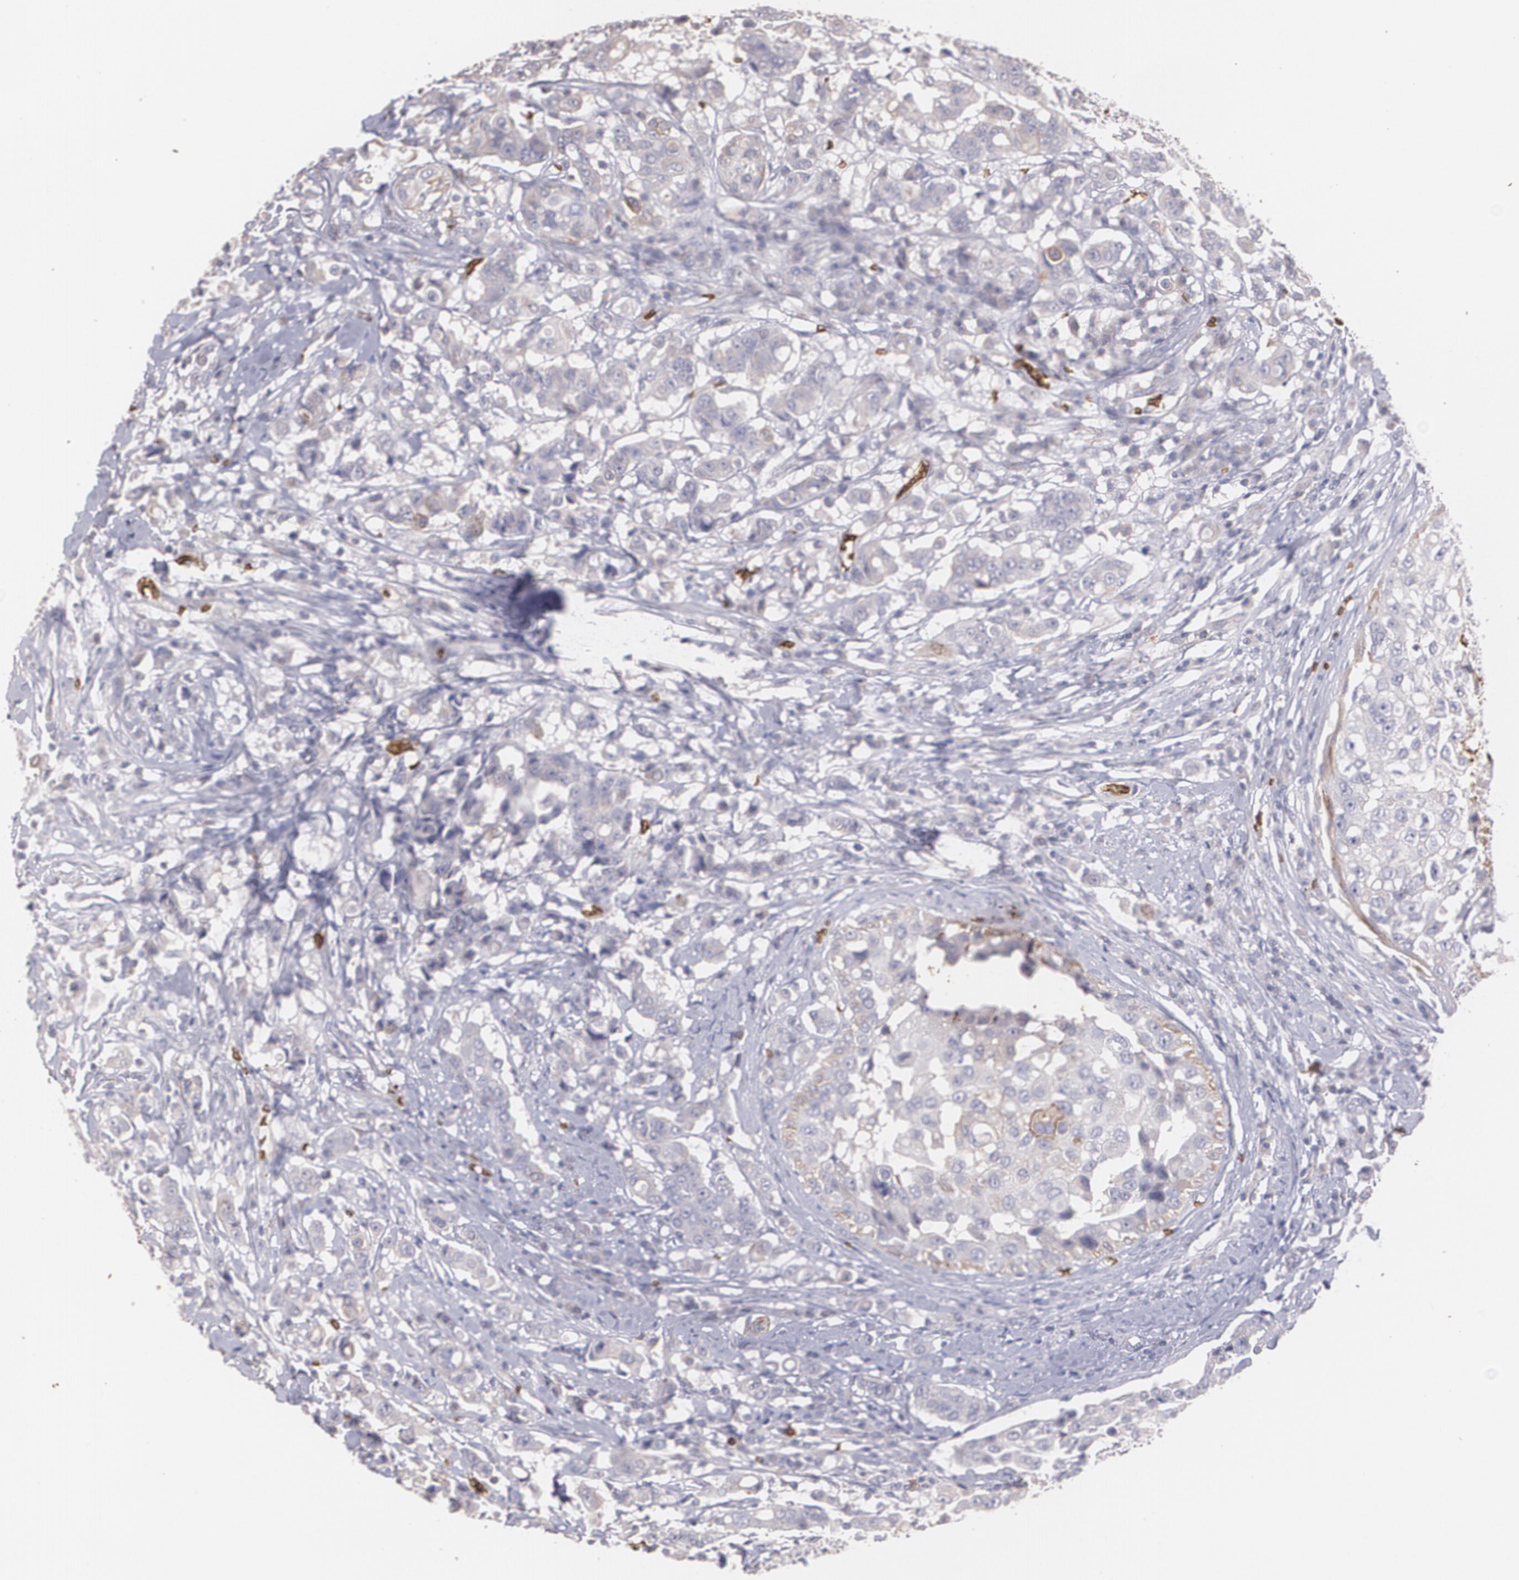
{"staining": {"intensity": "weak", "quantity": ">75%", "location": "cytoplasmic/membranous"}, "tissue": "breast cancer", "cell_type": "Tumor cells", "image_type": "cancer", "snomed": [{"axis": "morphology", "description": "Duct carcinoma"}, {"axis": "topography", "description": "Breast"}], "caption": "A brown stain shows weak cytoplasmic/membranous positivity of a protein in human breast cancer (invasive ductal carcinoma) tumor cells. Using DAB (3,3'-diaminobenzidine) (brown) and hematoxylin (blue) stains, captured at high magnification using brightfield microscopy.", "gene": "SLC2A1", "patient": {"sex": "female", "age": 27}}